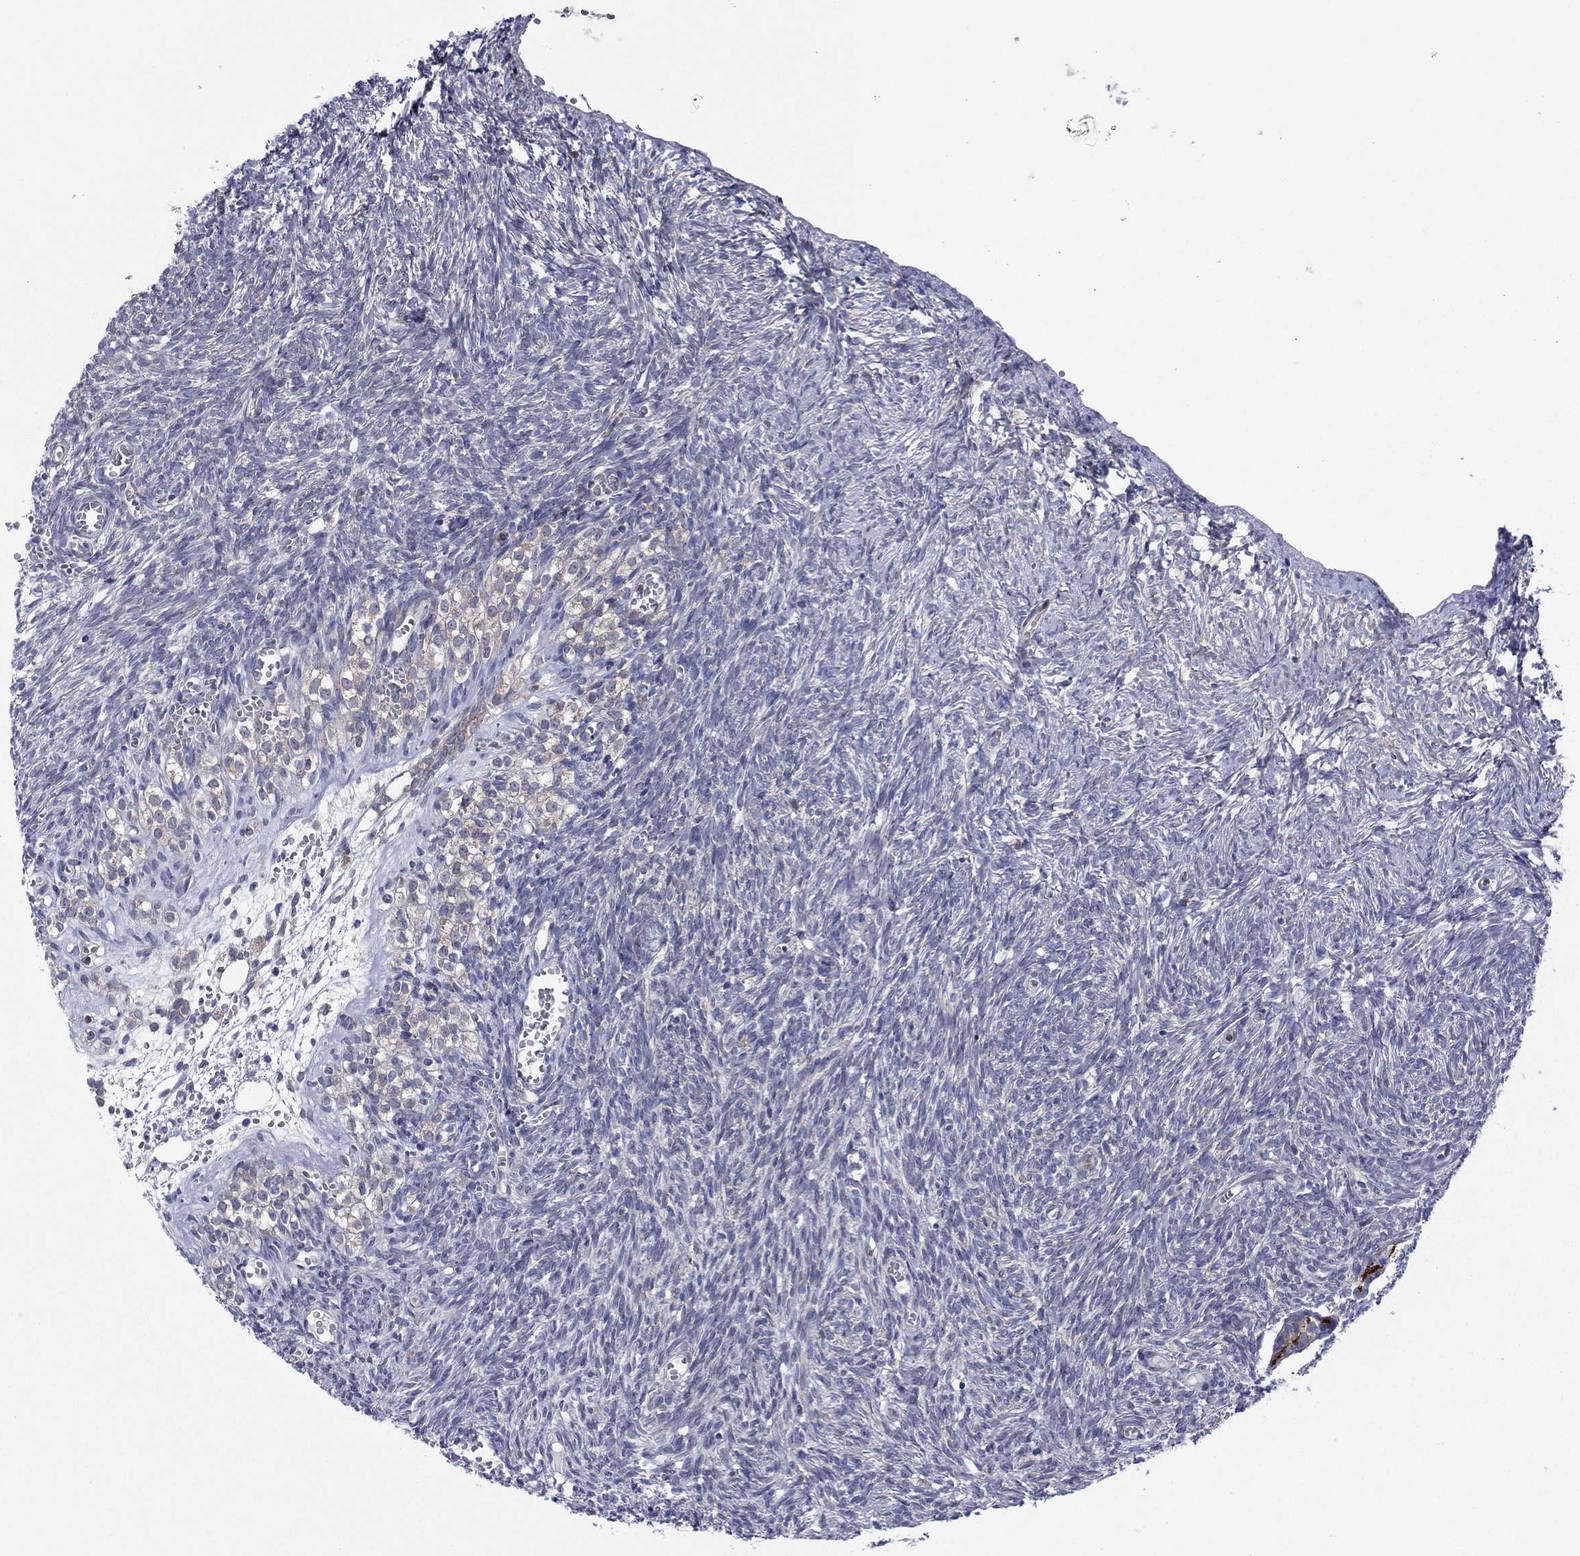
{"staining": {"intensity": "strong", "quantity": "25%-75%", "location": "cytoplasmic/membranous"}, "tissue": "ovary", "cell_type": "Follicle cells", "image_type": "normal", "snomed": [{"axis": "morphology", "description": "Normal tissue, NOS"}, {"axis": "topography", "description": "Ovary"}], "caption": "IHC image of normal ovary: human ovary stained using IHC reveals high levels of strong protein expression localized specifically in the cytoplasmic/membranous of follicle cells, appearing as a cytoplasmic/membranous brown color.", "gene": "GPR155", "patient": {"sex": "female", "age": 43}}